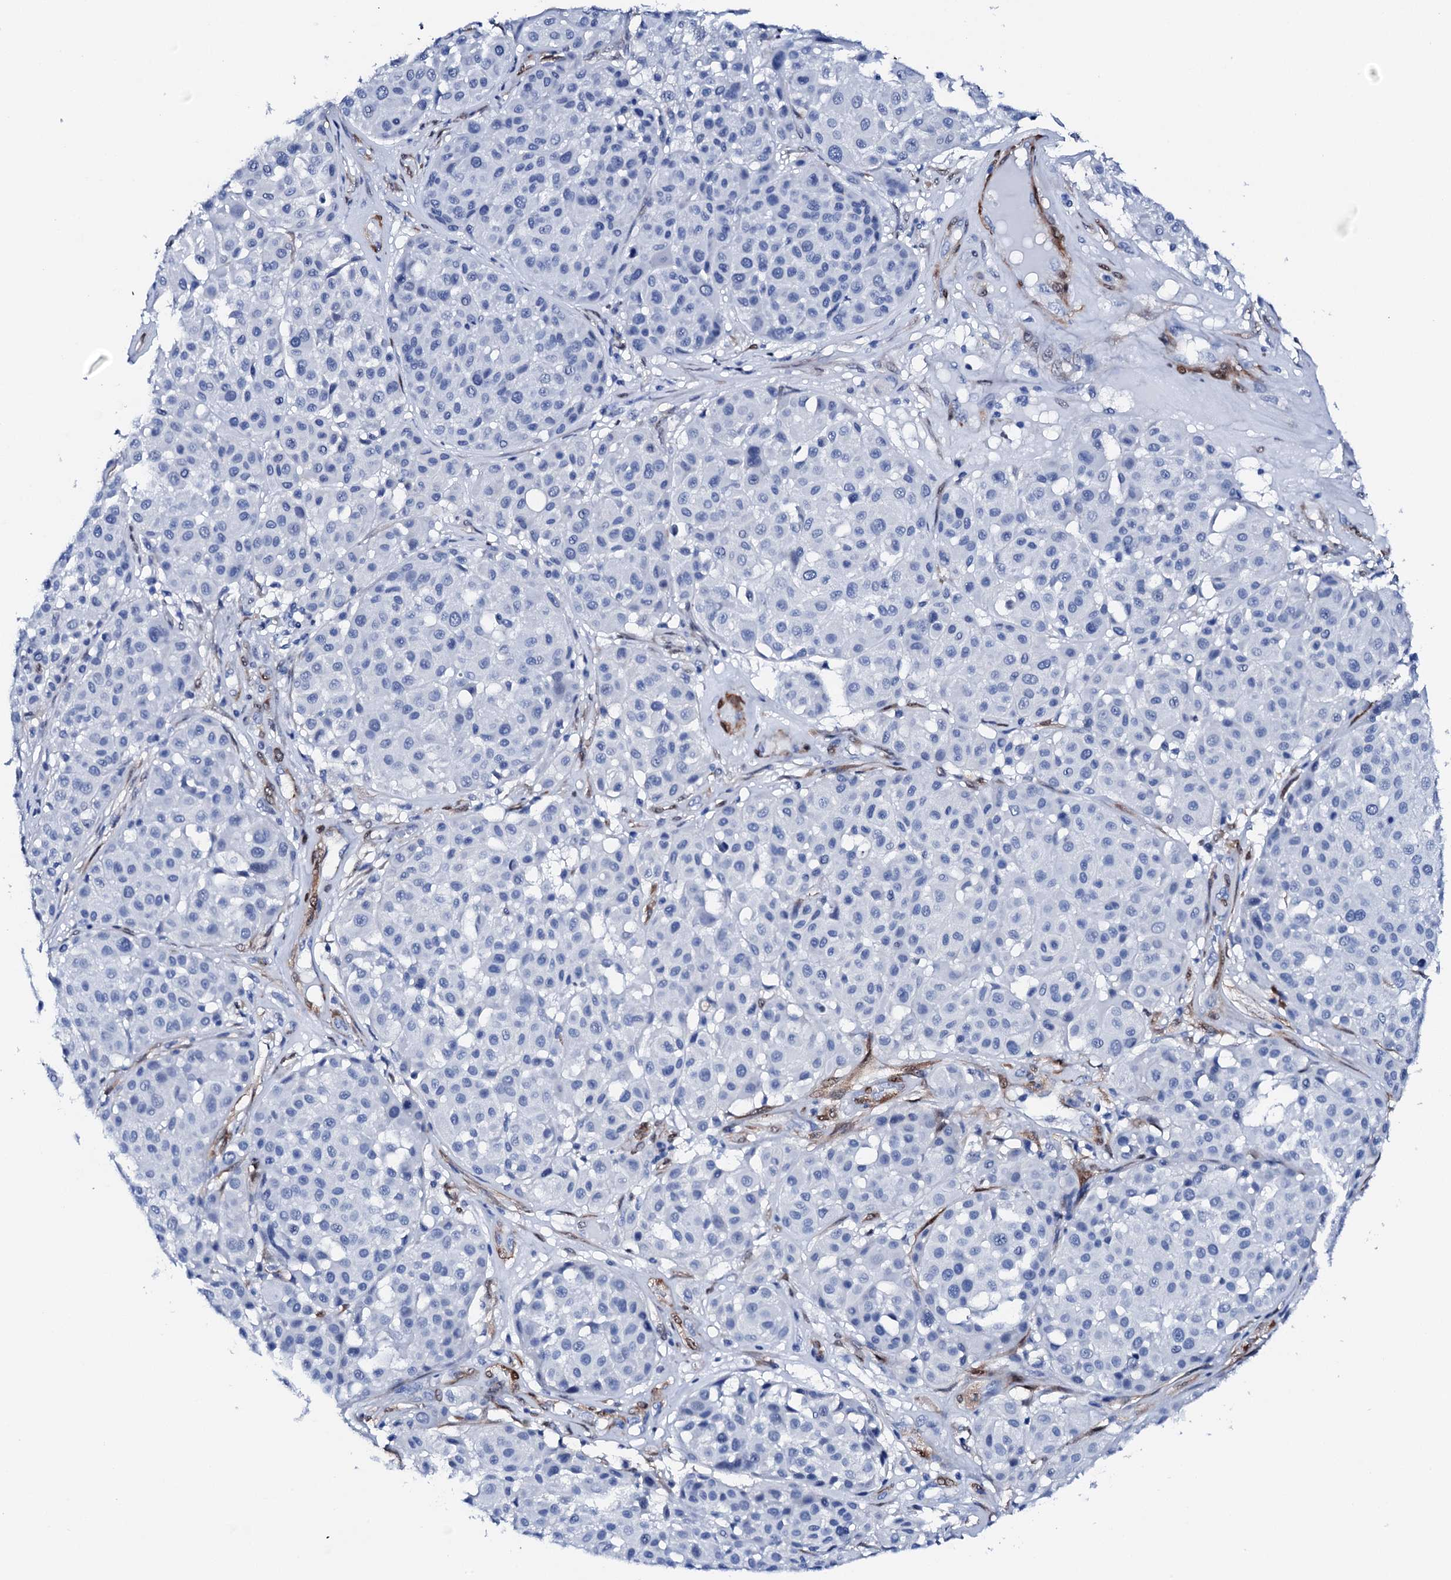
{"staining": {"intensity": "negative", "quantity": "none", "location": "none"}, "tissue": "melanoma", "cell_type": "Tumor cells", "image_type": "cancer", "snomed": [{"axis": "morphology", "description": "Malignant melanoma, Metastatic site"}, {"axis": "topography", "description": "Soft tissue"}], "caption": "Human melanoma stained for a protein using immunohistochemistry reveals no expression in tumor cells.", "gene": "NRIP2", "patient": {"sex": "male", "age": 41}}